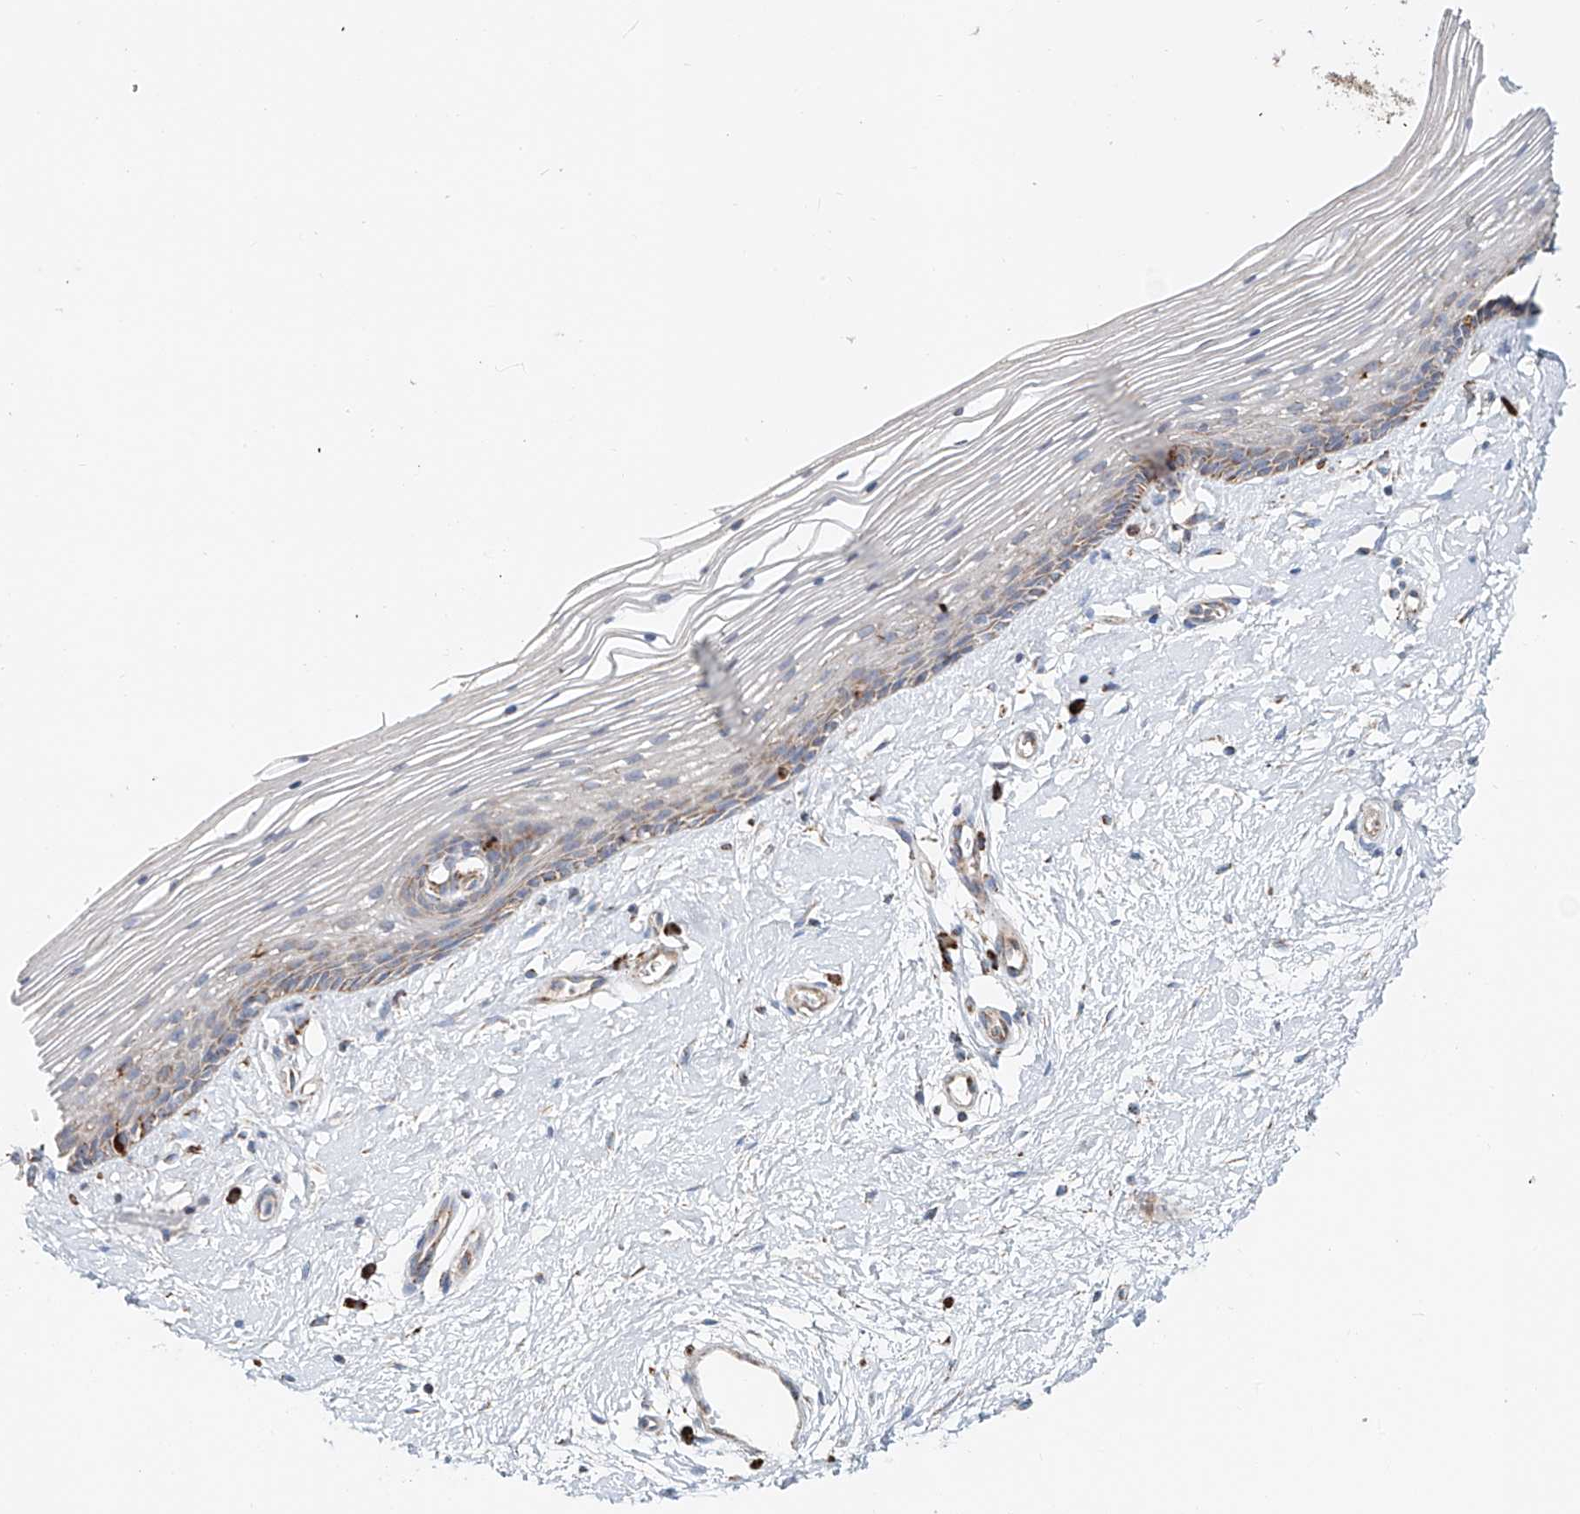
{"staining": {"intensity": "moderate", "quantity": "25%-75%", "location": "cytoplasmic/membranous"}, "tissue": "vagina", "cell_type": "Squamous epithelial cells", "image_type": "normal", "snomed": [{"axis": "morphology", "description": "Normal tissue, NOS"}, {"axis": "topography", "description": "Vagina"}], "caption": "Immunohistochemistry (IHC) image of benign vagina: vagina stained using immunohistochemistry demonstrates medium levels of moderate protein expression localized specifically in the cytoplasmic/membranous of squamous epithelial cells, appearing as a cytoplasmic/membranous brown color.", "gene": "CARD10", "patient": {"sex": "female", "age": 46}}